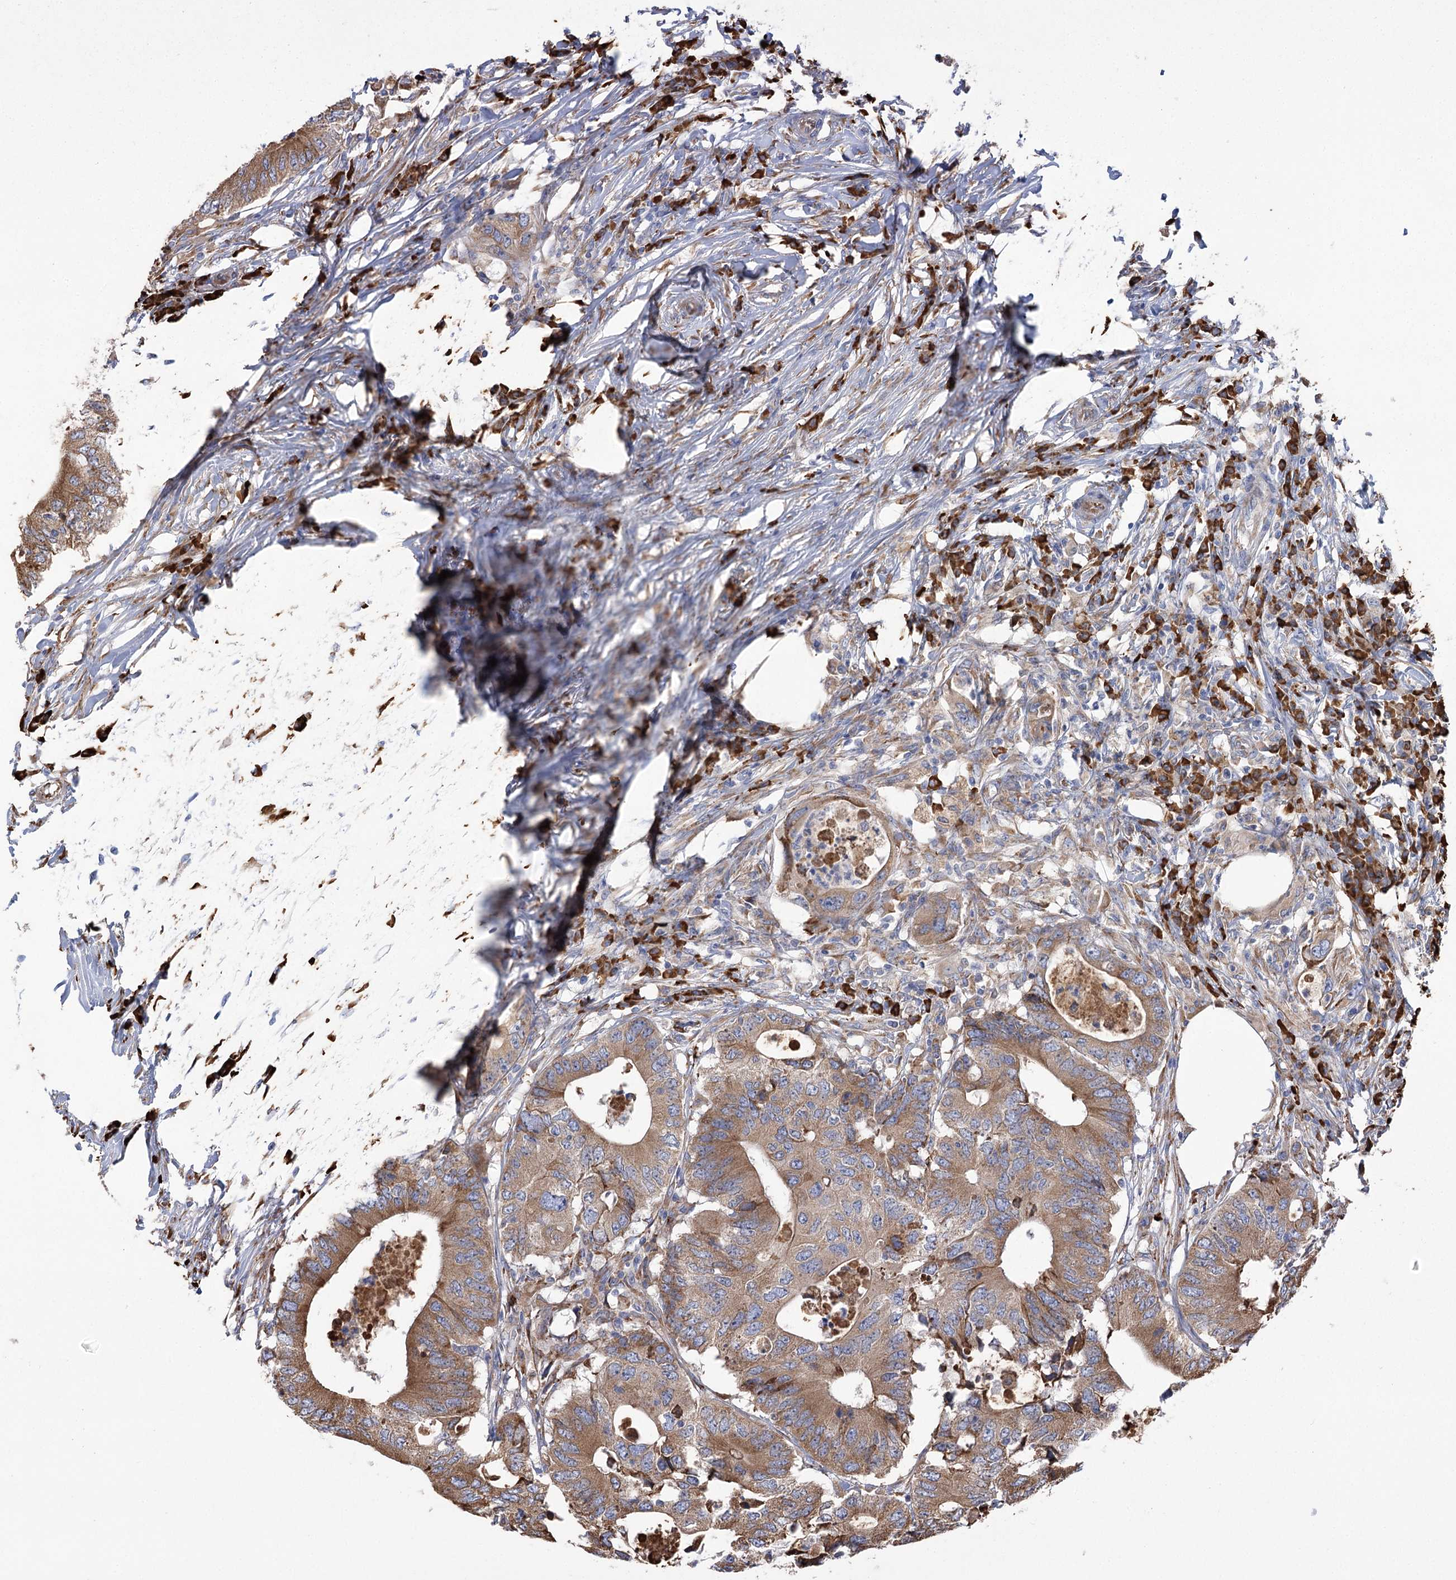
{"staining": {"intensity": "moderate", "quantity": ">75%", "location": "cytoplasmic/membranous"}, "tissue": "colorectal cancer", "cell_type": "Tumor cells", "image_type": "cancer", "snomed": [{"axis": "morphology", "description": "Adenocarcinoma, NOS"}, {"axis": "topography", "description": "Colon"}], "caption": "Protein expression by IHC demonstrates moderate cytoplasmic/membranous staining in approximately >75% of tumor cells in adenocarcinoma (colorectal).", "gene": "METTL24", "patient": {"sex": "male", "age": 71}}